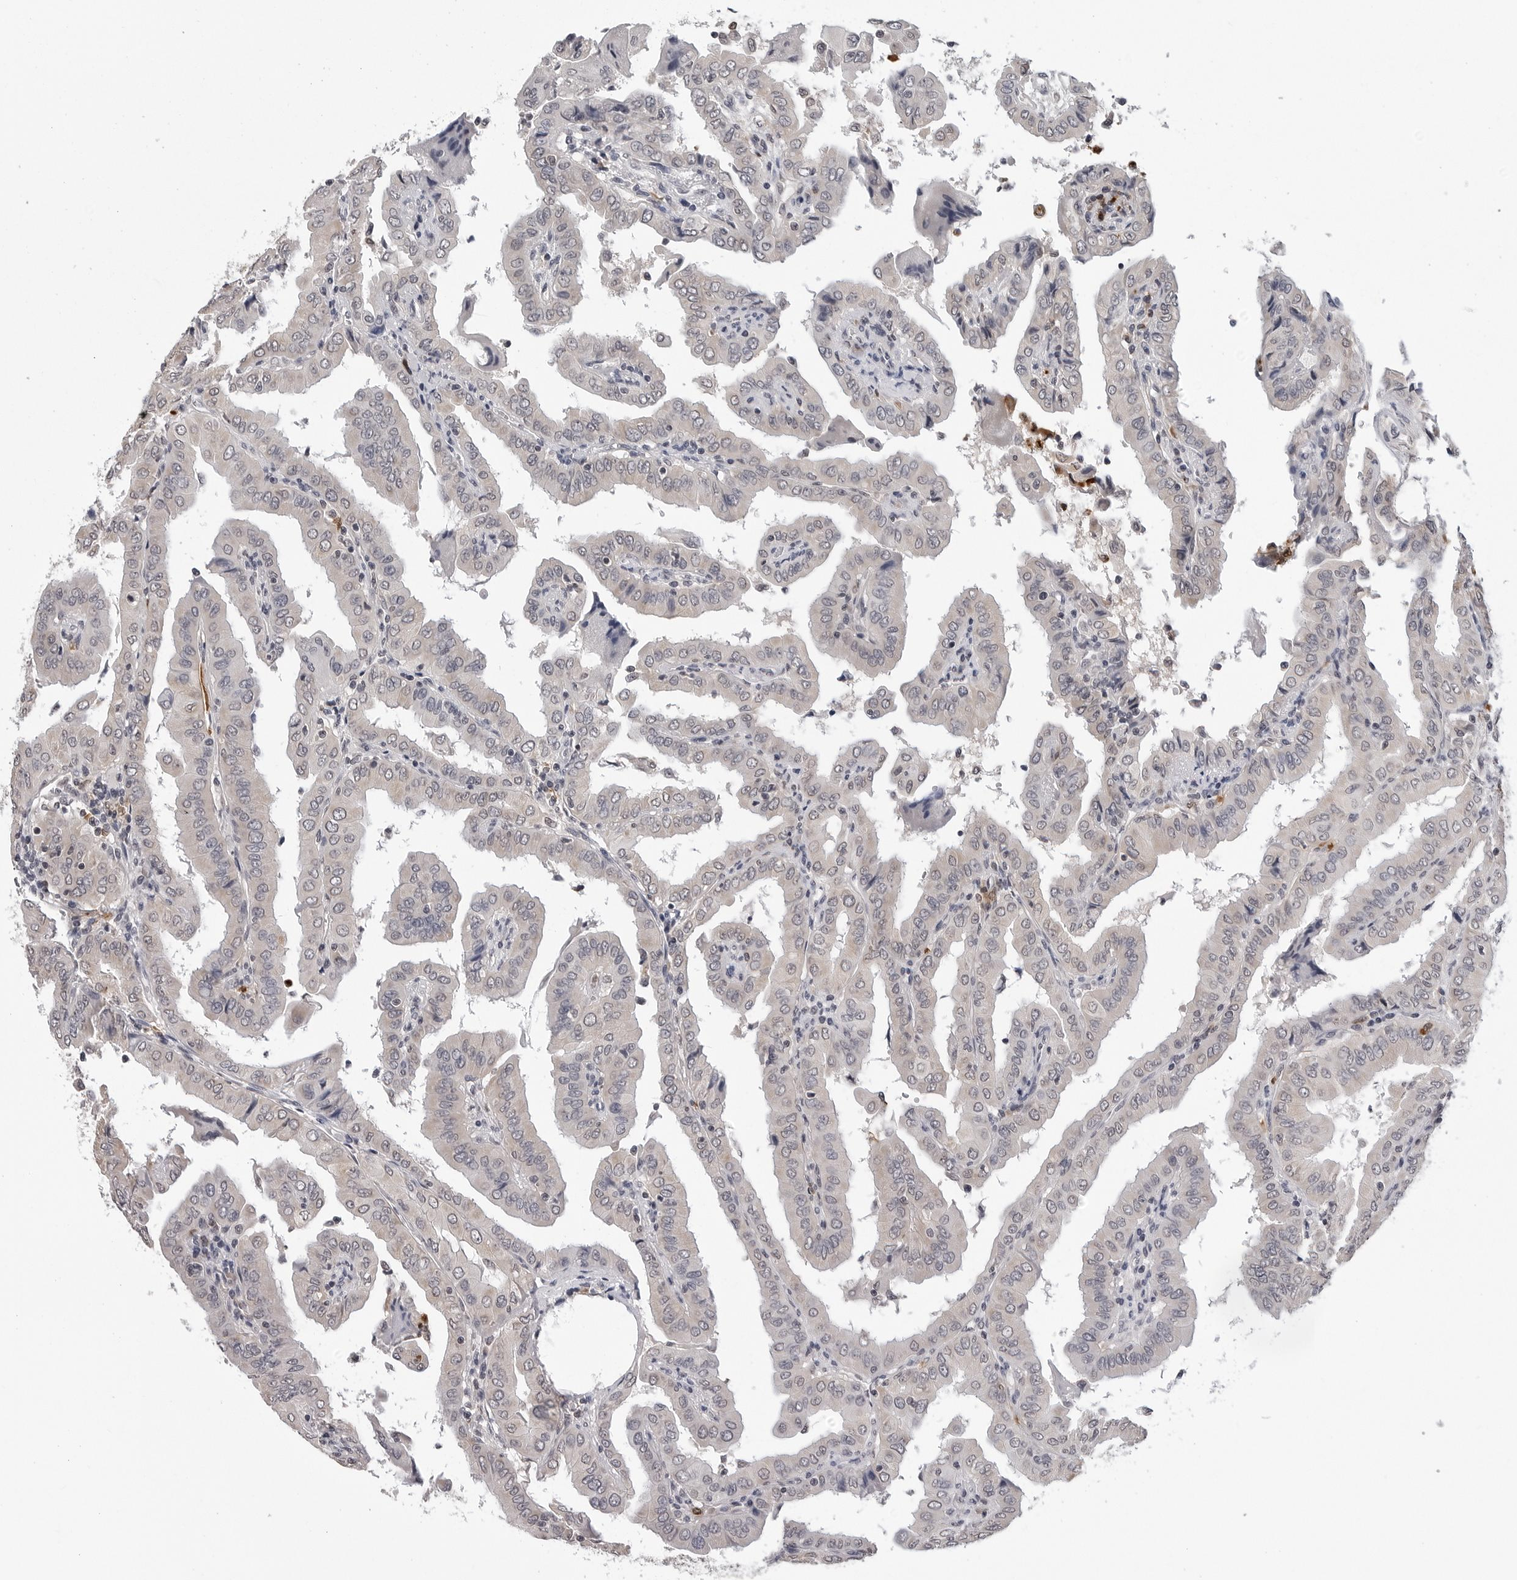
{"staining": {"intensity": "negative", "quantity": "none", "location": "none"}, "tissue": "thyroid cancer", "cell_type": "Tumor cells", "image_type": "cancer", "snomed": [{"axis": "morphology", "description": "Papillary adenocarcinoma, NOS"}, {"axis": "topography", "description": "Thyroid gland"}], "caption": "Tumor cells show no significant positivity in thyroid papillary adenocarcinoma.", "gene": "TRMT13", "patient": {"sex": "male", "age": 33}}